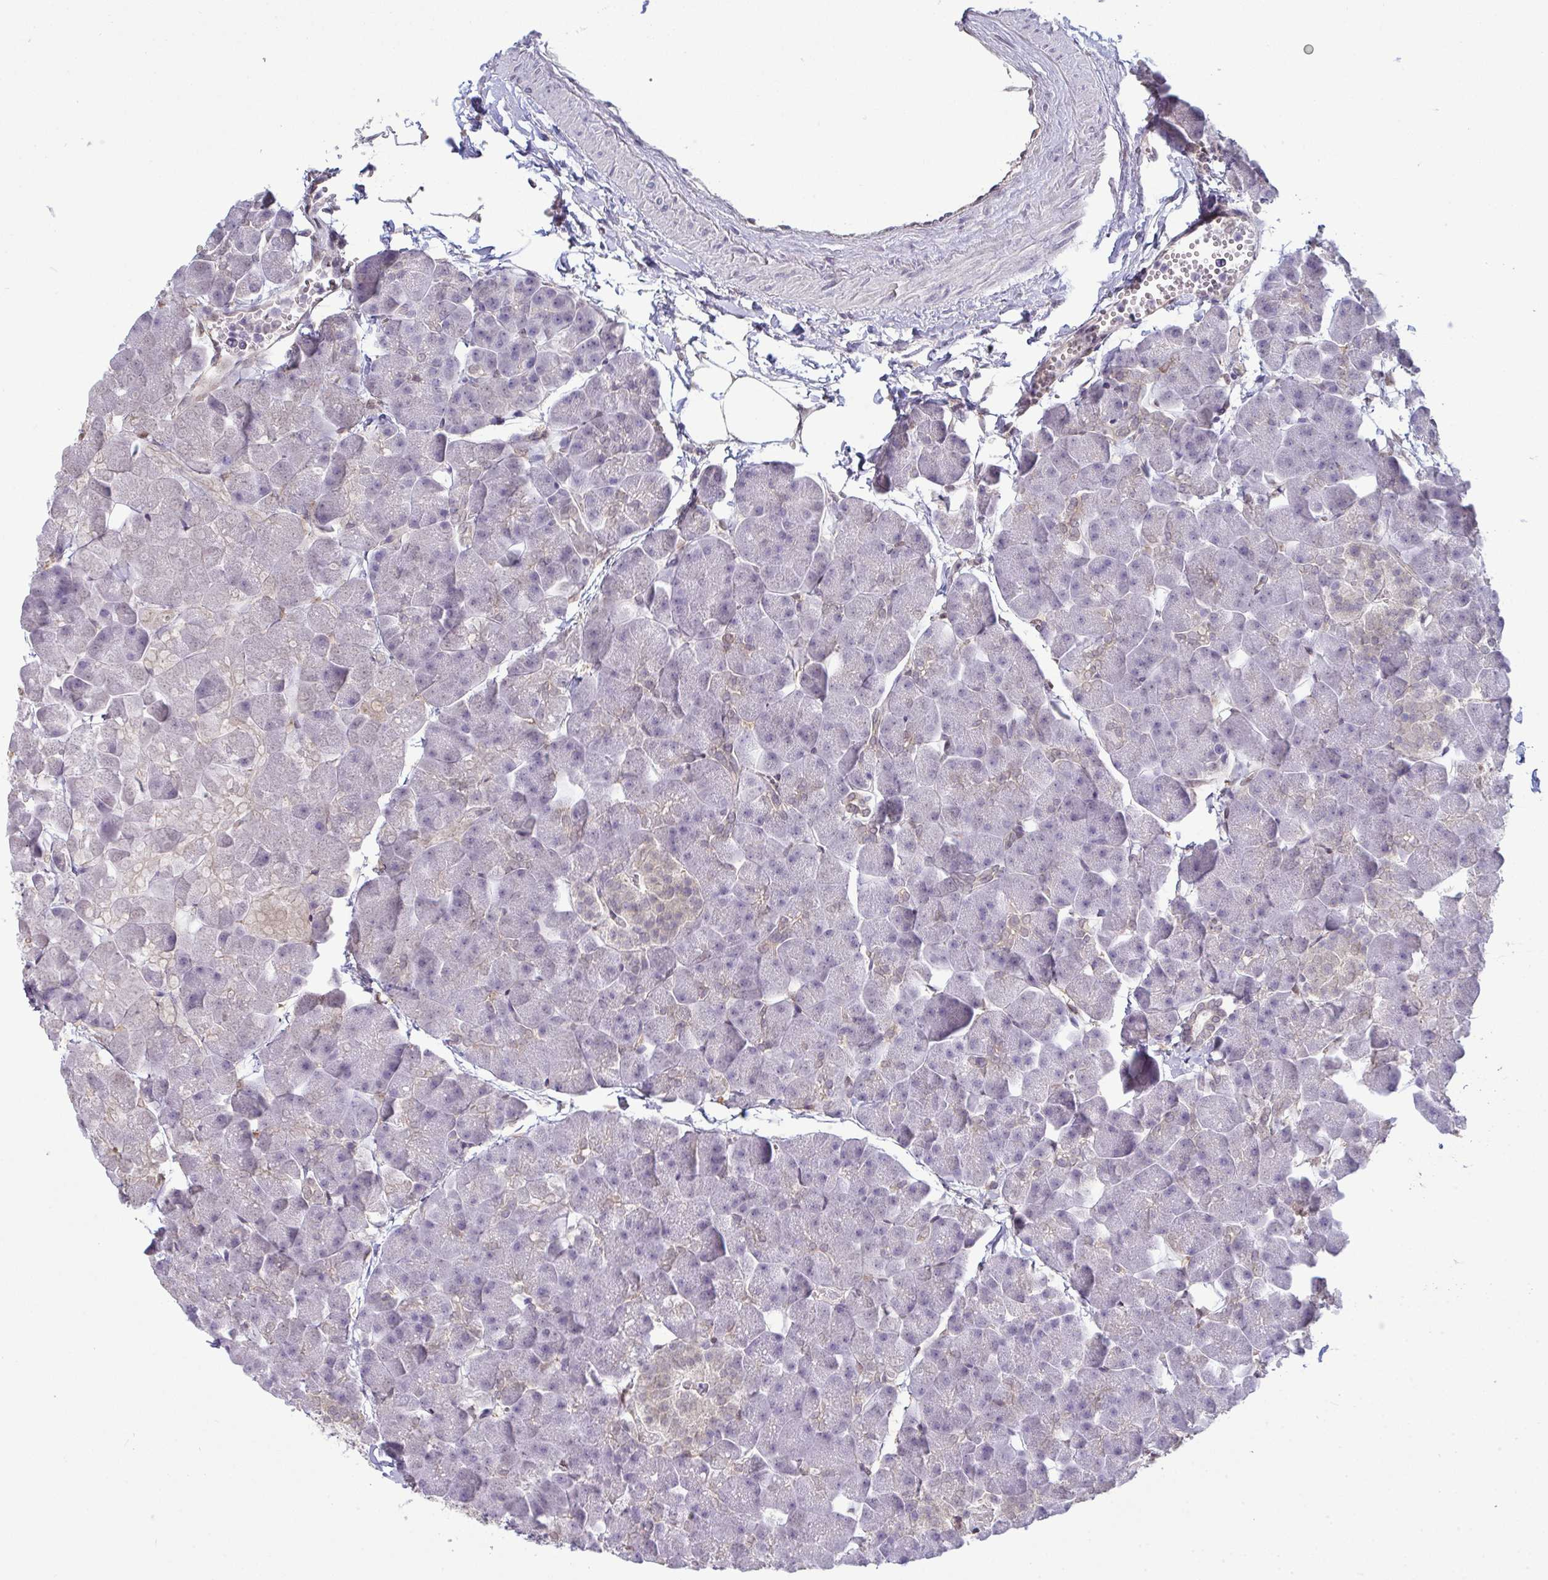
{"staining": {"intensity": "weak", "quantity": "<25%", "location": "cytoplasmic/membranous,nuclear"}, "tissue": "pancreas", "cell_type": "Exocrine glandular cells", "image_type": "normal", "snomed": [{"axis": "morphology", "description": "Normal tissue, NOS"}, {"axis": "topography", "description": "Pancreas"}], "caption": "High power microscopy photomicrograph of an immunohistochemistry image of benign pancreas, revealing no significant expression in exocrine glandular cells.", "gene": "SETD7", "patient": {"sex": "male", "age": 35}}